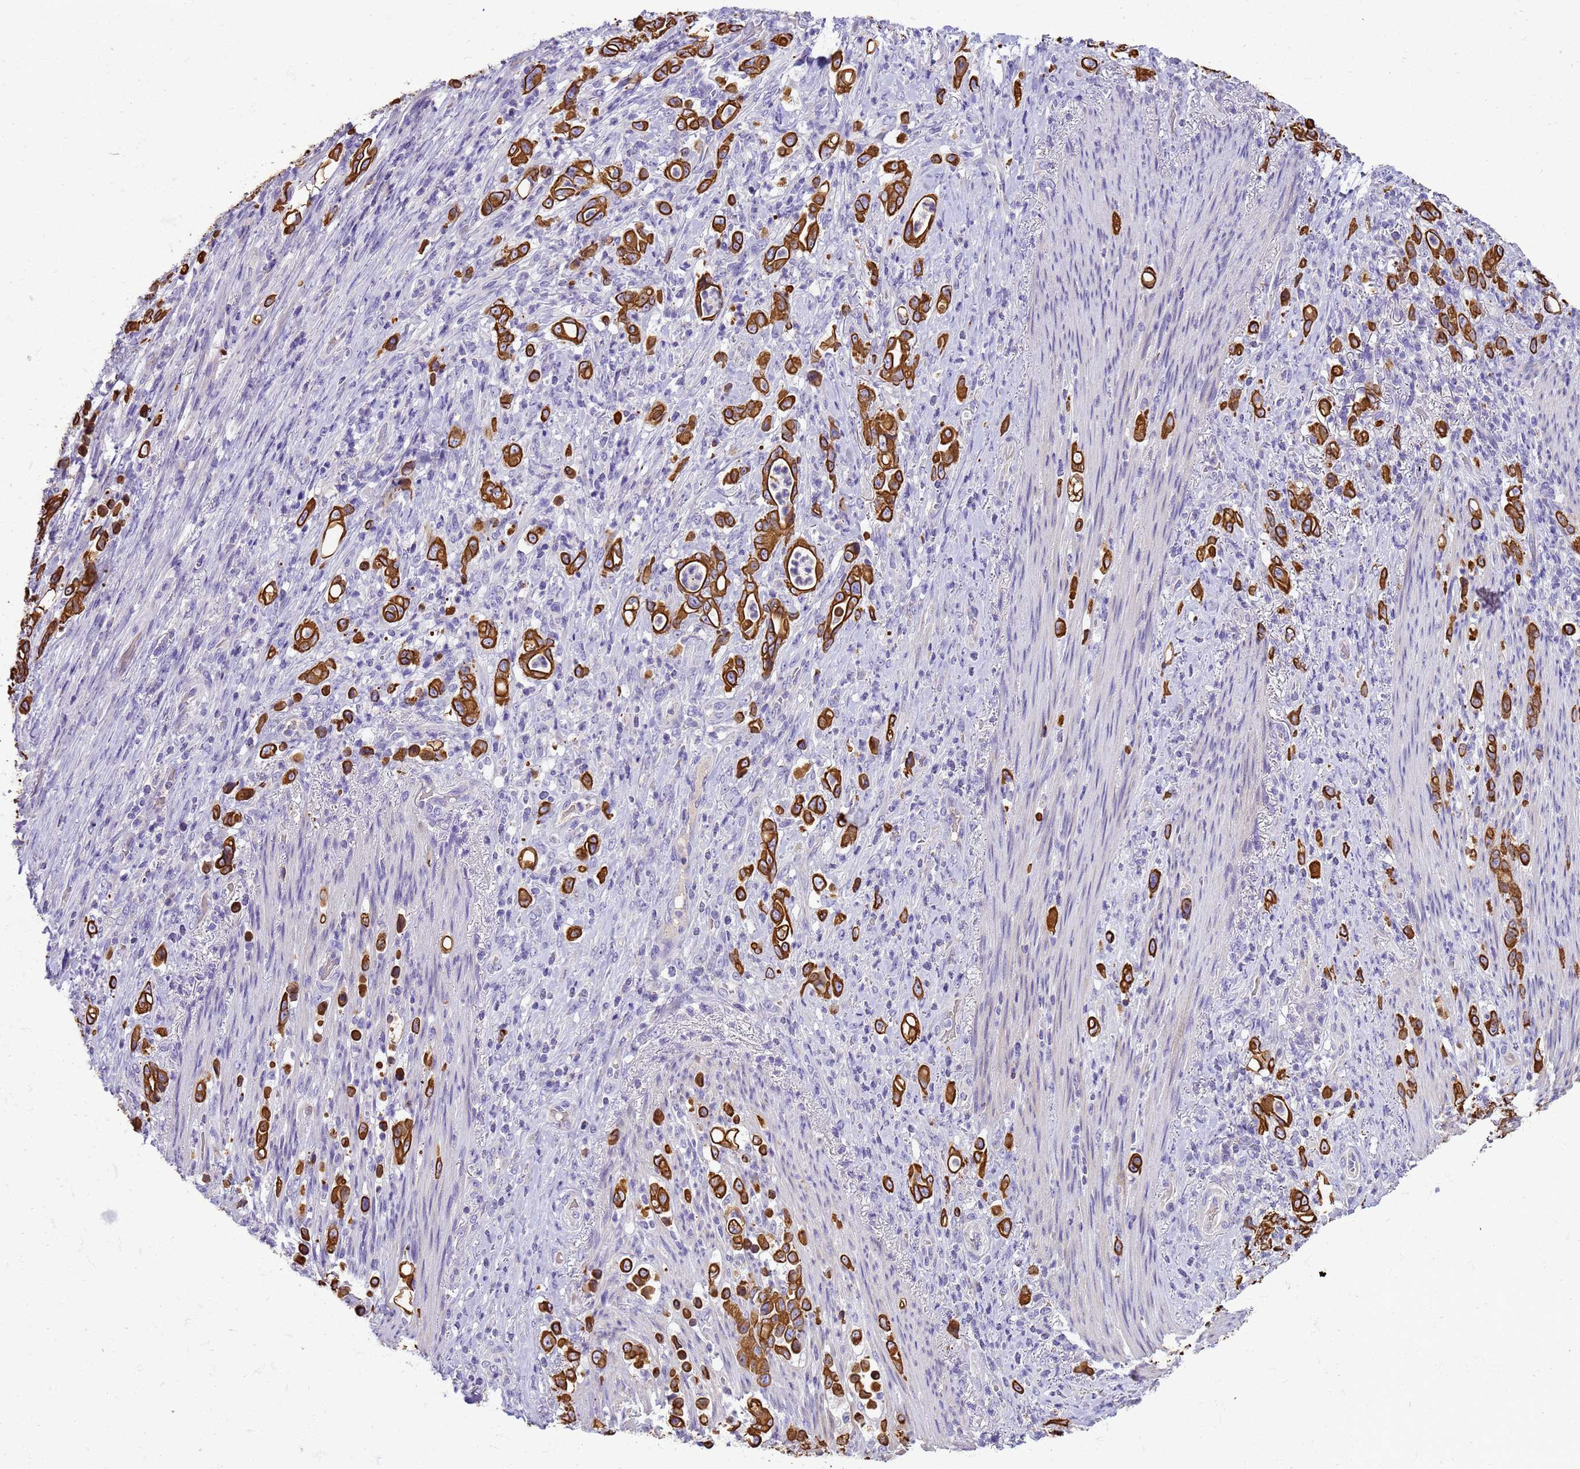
{"staining": {"intensity": "strong", "quantity": ">75%", "location": "cytoplasmic/membranous"}, "tissue": "stomach cancer", "cell_type": "Tumor cells", "image_type": "cancer", "snomed": [{"axis": "morphology", "description": "Normal tissue, NOS"}, {"axis": "morphology", "description": "Adenocarcinoma, NOS"}, {"axis": "topography", "description": "Stomach"}], "caption": "A high amount of strong cytoplasmic/membranous staining is identified in approximately >75% of tumor cells in stomach adenocarcinoma tissue.", "gene": "PIEZO2", "patient": {"sex": "female", "age": 79}}